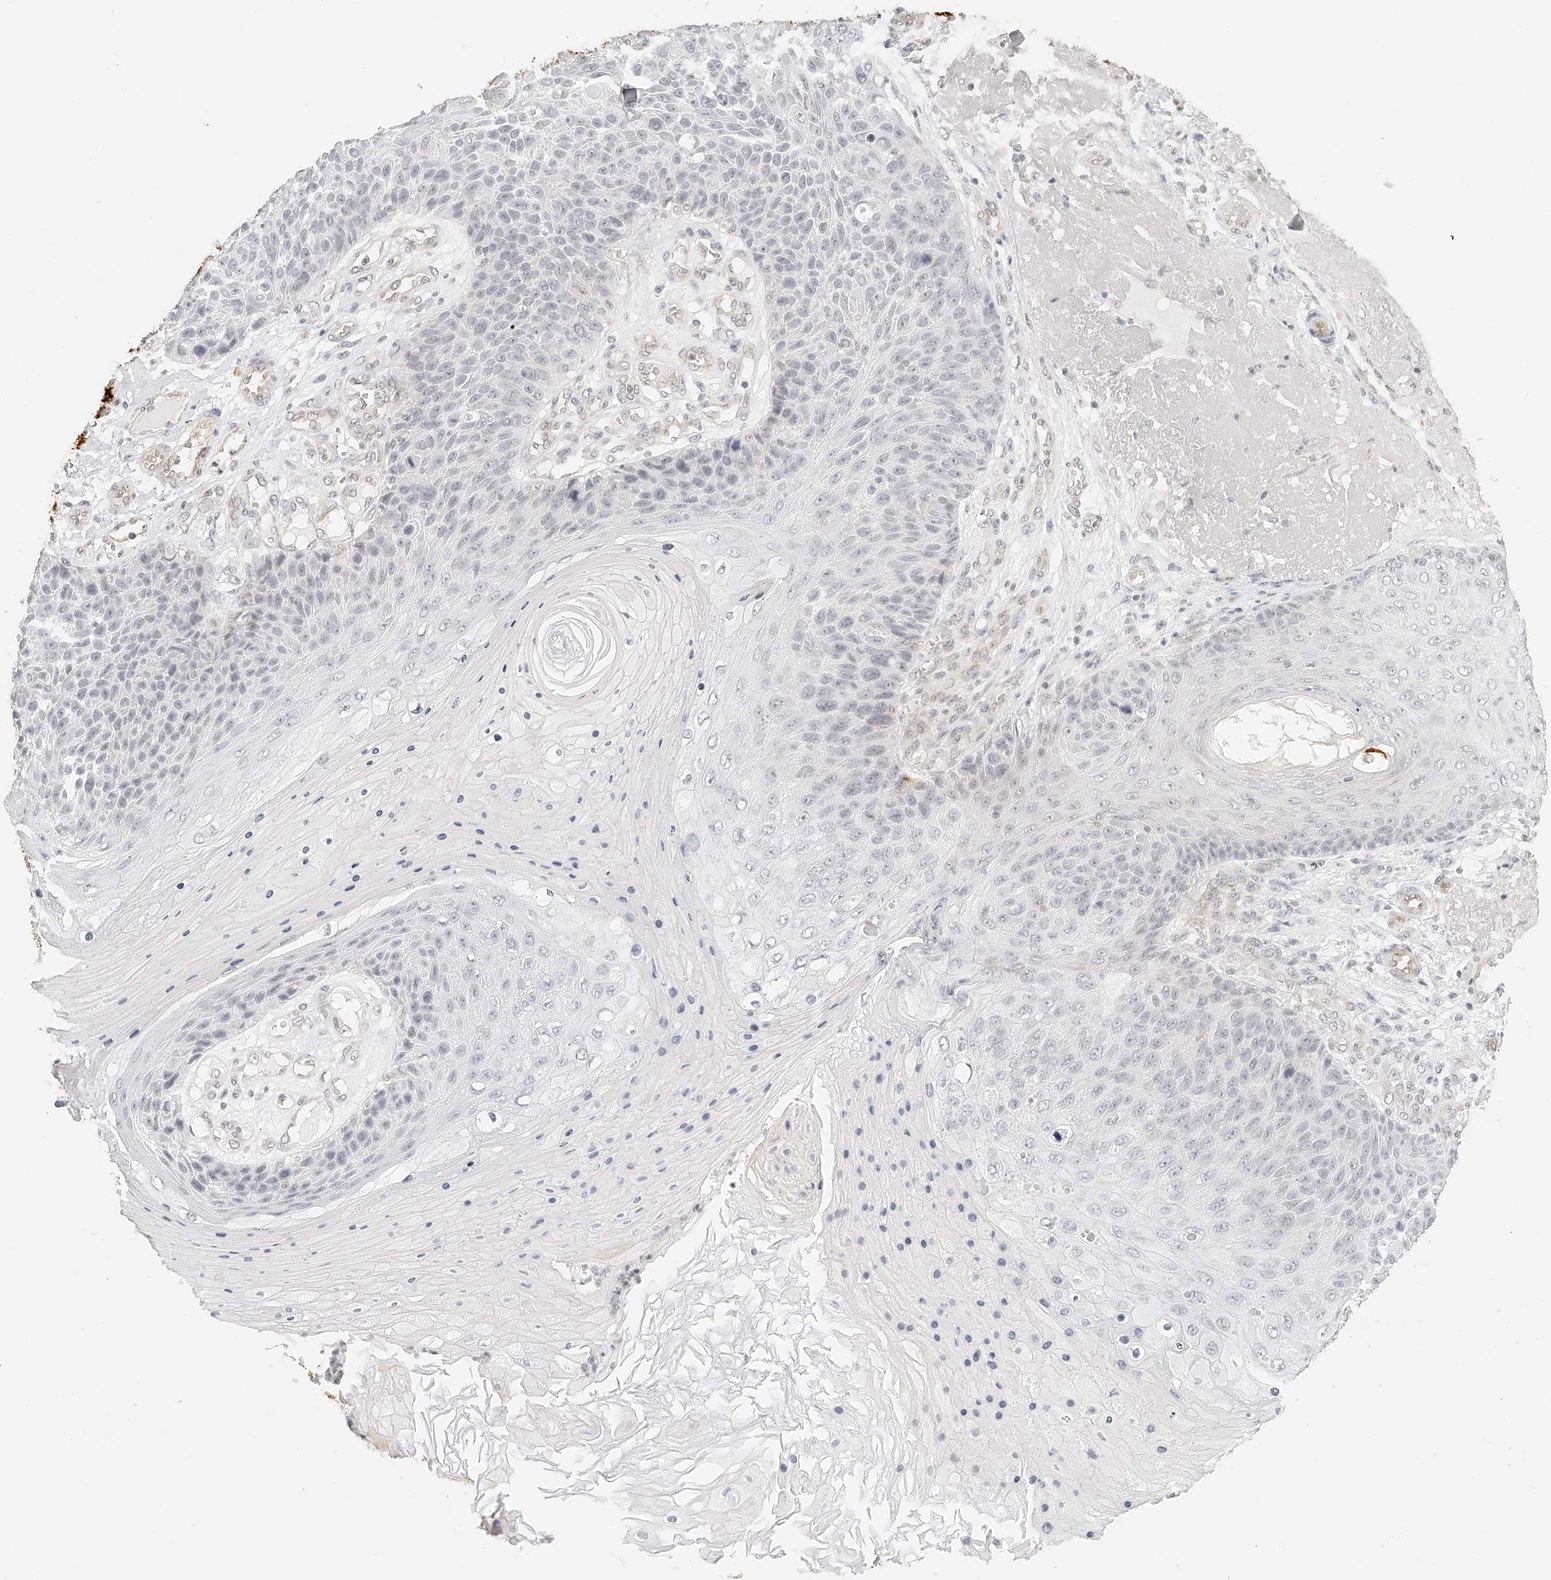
{"staining": {"intensity": "negative", "quantity": "none", "location": "none"}, "tissue": "skin cancer", "cell_type": "Tumor cells", "image_type": "cancer", "snomed": [{"axis": "morphology", "description": "Squamous cell carcinoma, NOS"}, {"axis": "topography", "description": "Skin"}], "caption": "High power microscopy histopathology image of an IHC image of skin cancer, revealing no significant positivity in tumor cells.", "gene": "ZFP69", "patient": {"sex": "female", "age": 88}}